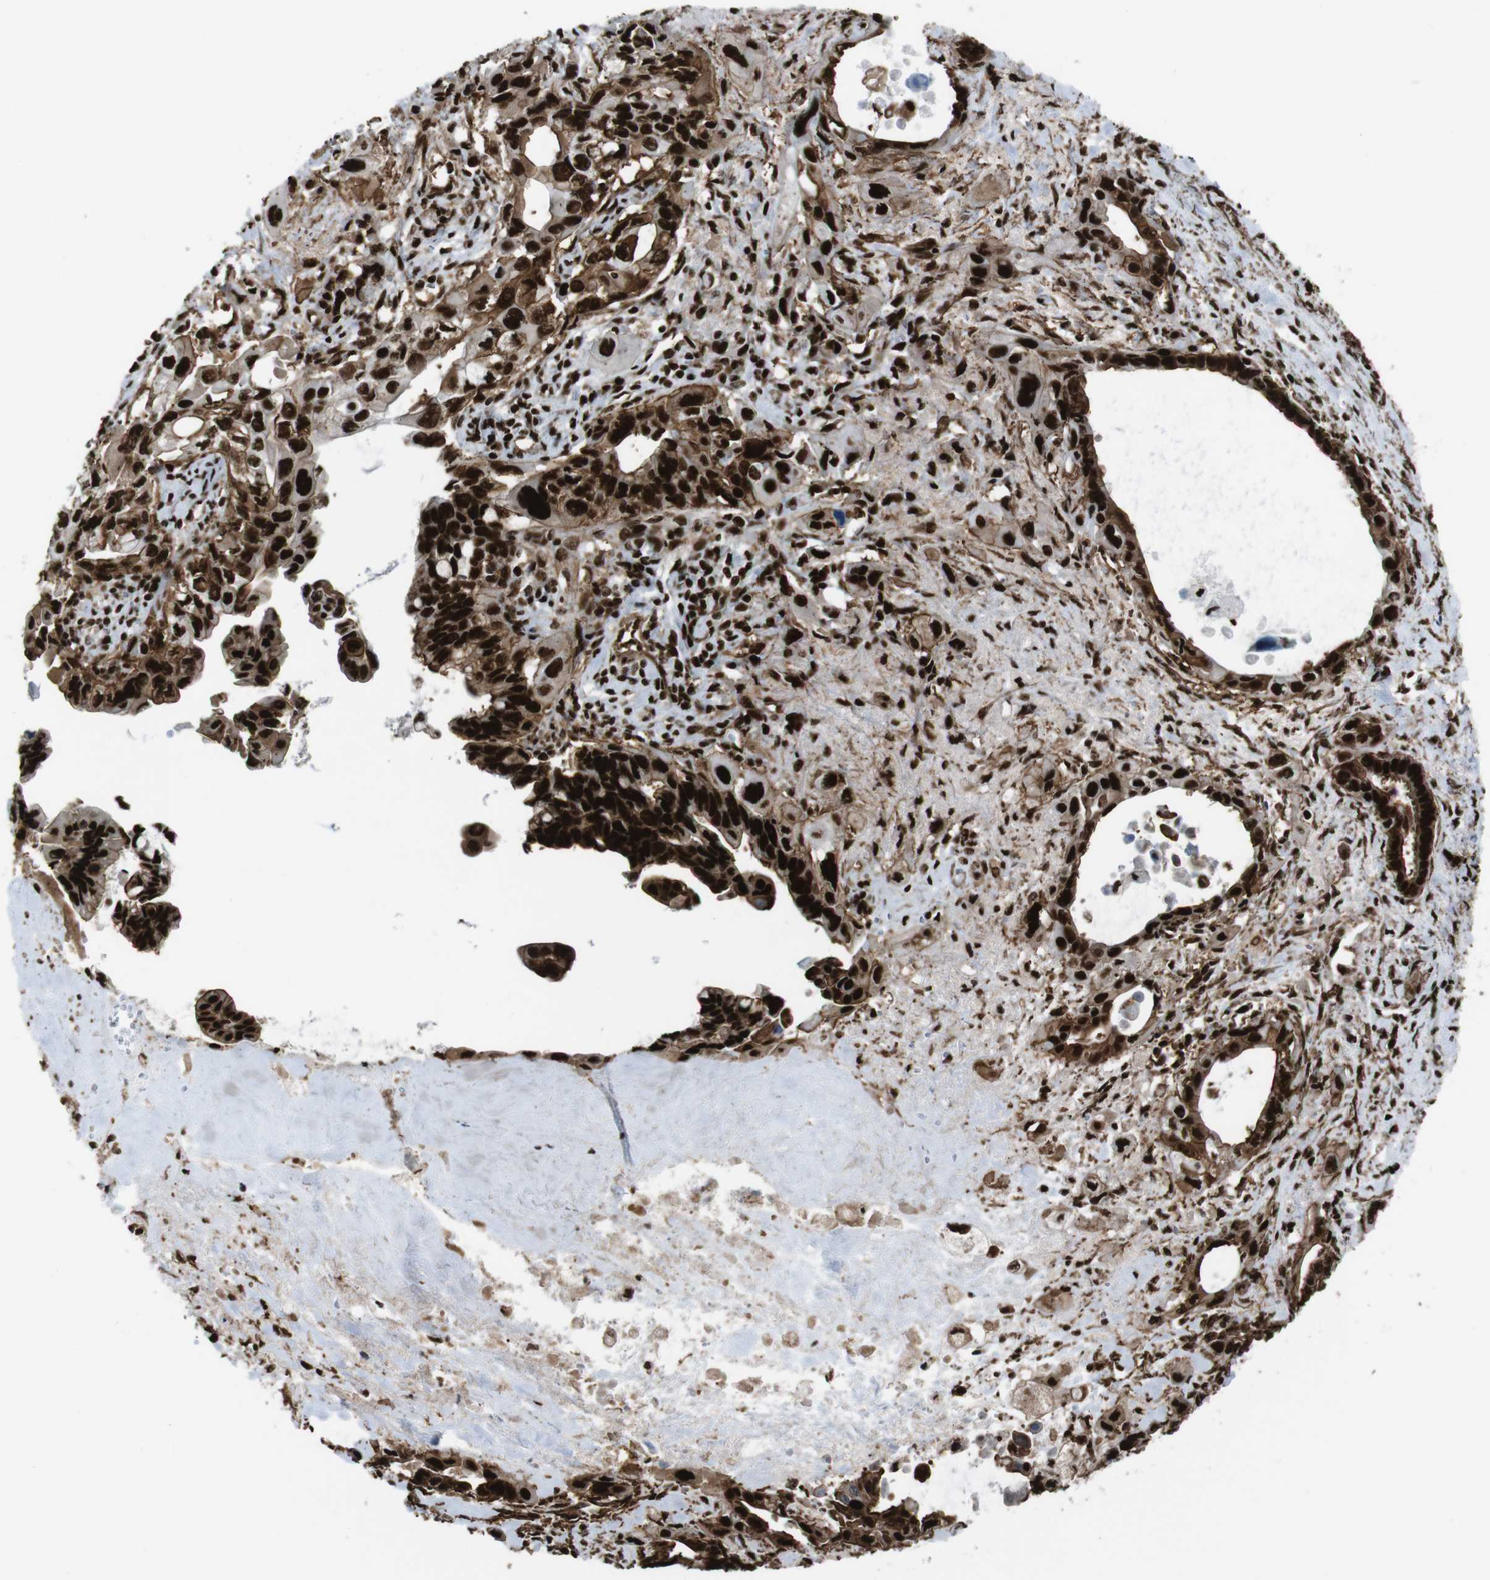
{"staining": {"intensity": "strong", "quantity": ">75%", "location": "cytoplasmic/membranous,nuclear"}, "tissue": "pancreatic cancer", "cell_type": "Tumor cells", "image_type": "cancer", "snomed": [{"axis": "morphology", "description": "Adenocarcinoma, NOS"}, {"axis": "topography", "description": "Pancreas"}], "caption": "The photomicrograph reveals staining of pancreatic cancer, revealing strong cytoplasmic/membranous and nuclear protein positivity (brown color) within tumor cells.", "gene": "HNRNPU", "patient": {"sex": "male", "age": 73}}